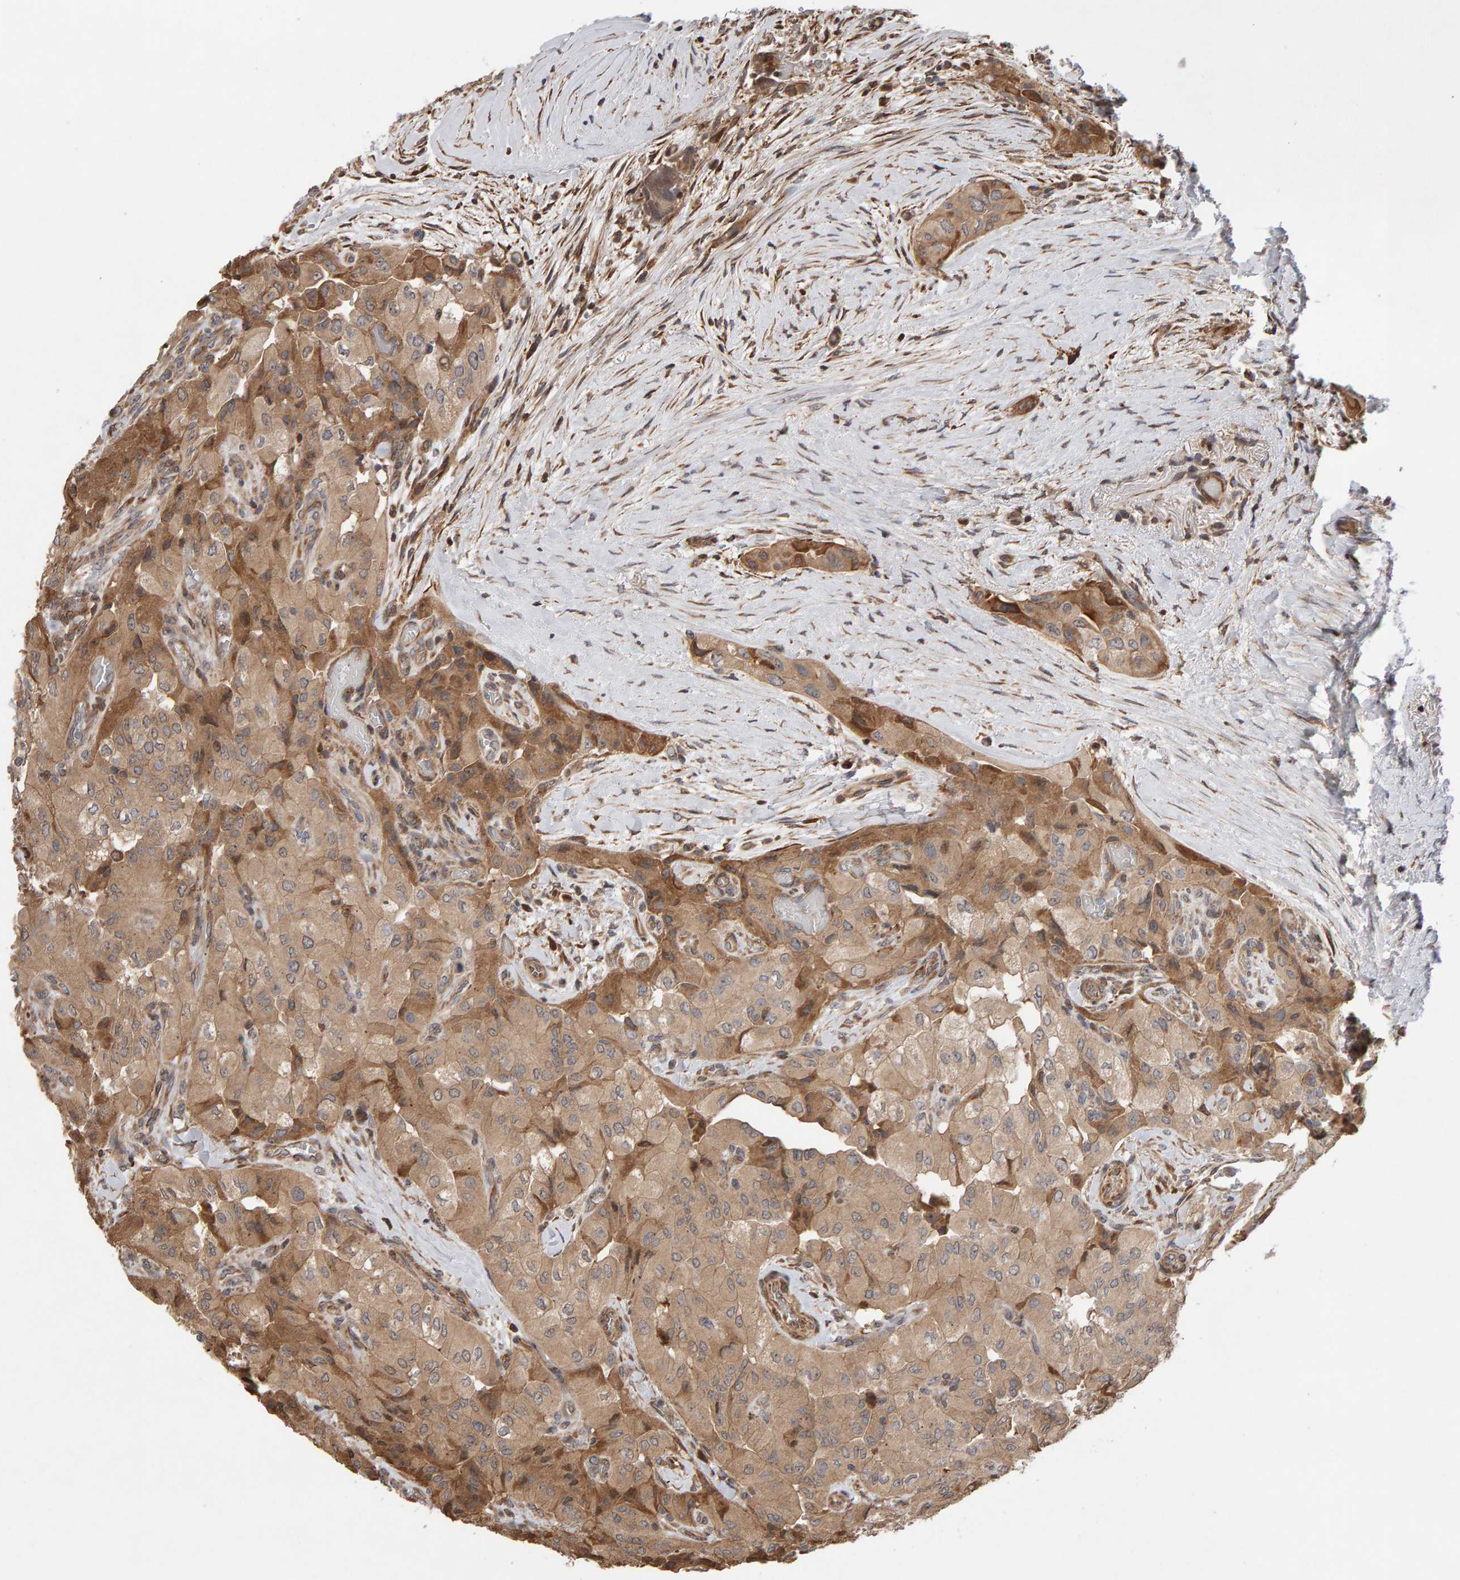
{"staining": {"intensity": "moderate", "quantity": "<25%", "location": "cytoplasmic/membranous"}, "tissue": "thyroid cancer", "cell_type": "Tumor cells", "image_type": "cancer", "snomed": [{"axis": "morphology", "description": "Papillary adenocarcinoma, NOS"}, {"axis": "topography", "description": "Thyroid gland"}], "caption": "Human papillary adenocarcinoma (thyroid) stained for a protein (brown) demonstrates moderate cytoplasmic/membranous positive expression in approximately <25% of tumor cells.", "gene": "LZTS1", "patient": {"sex": "female", "age": 59}}